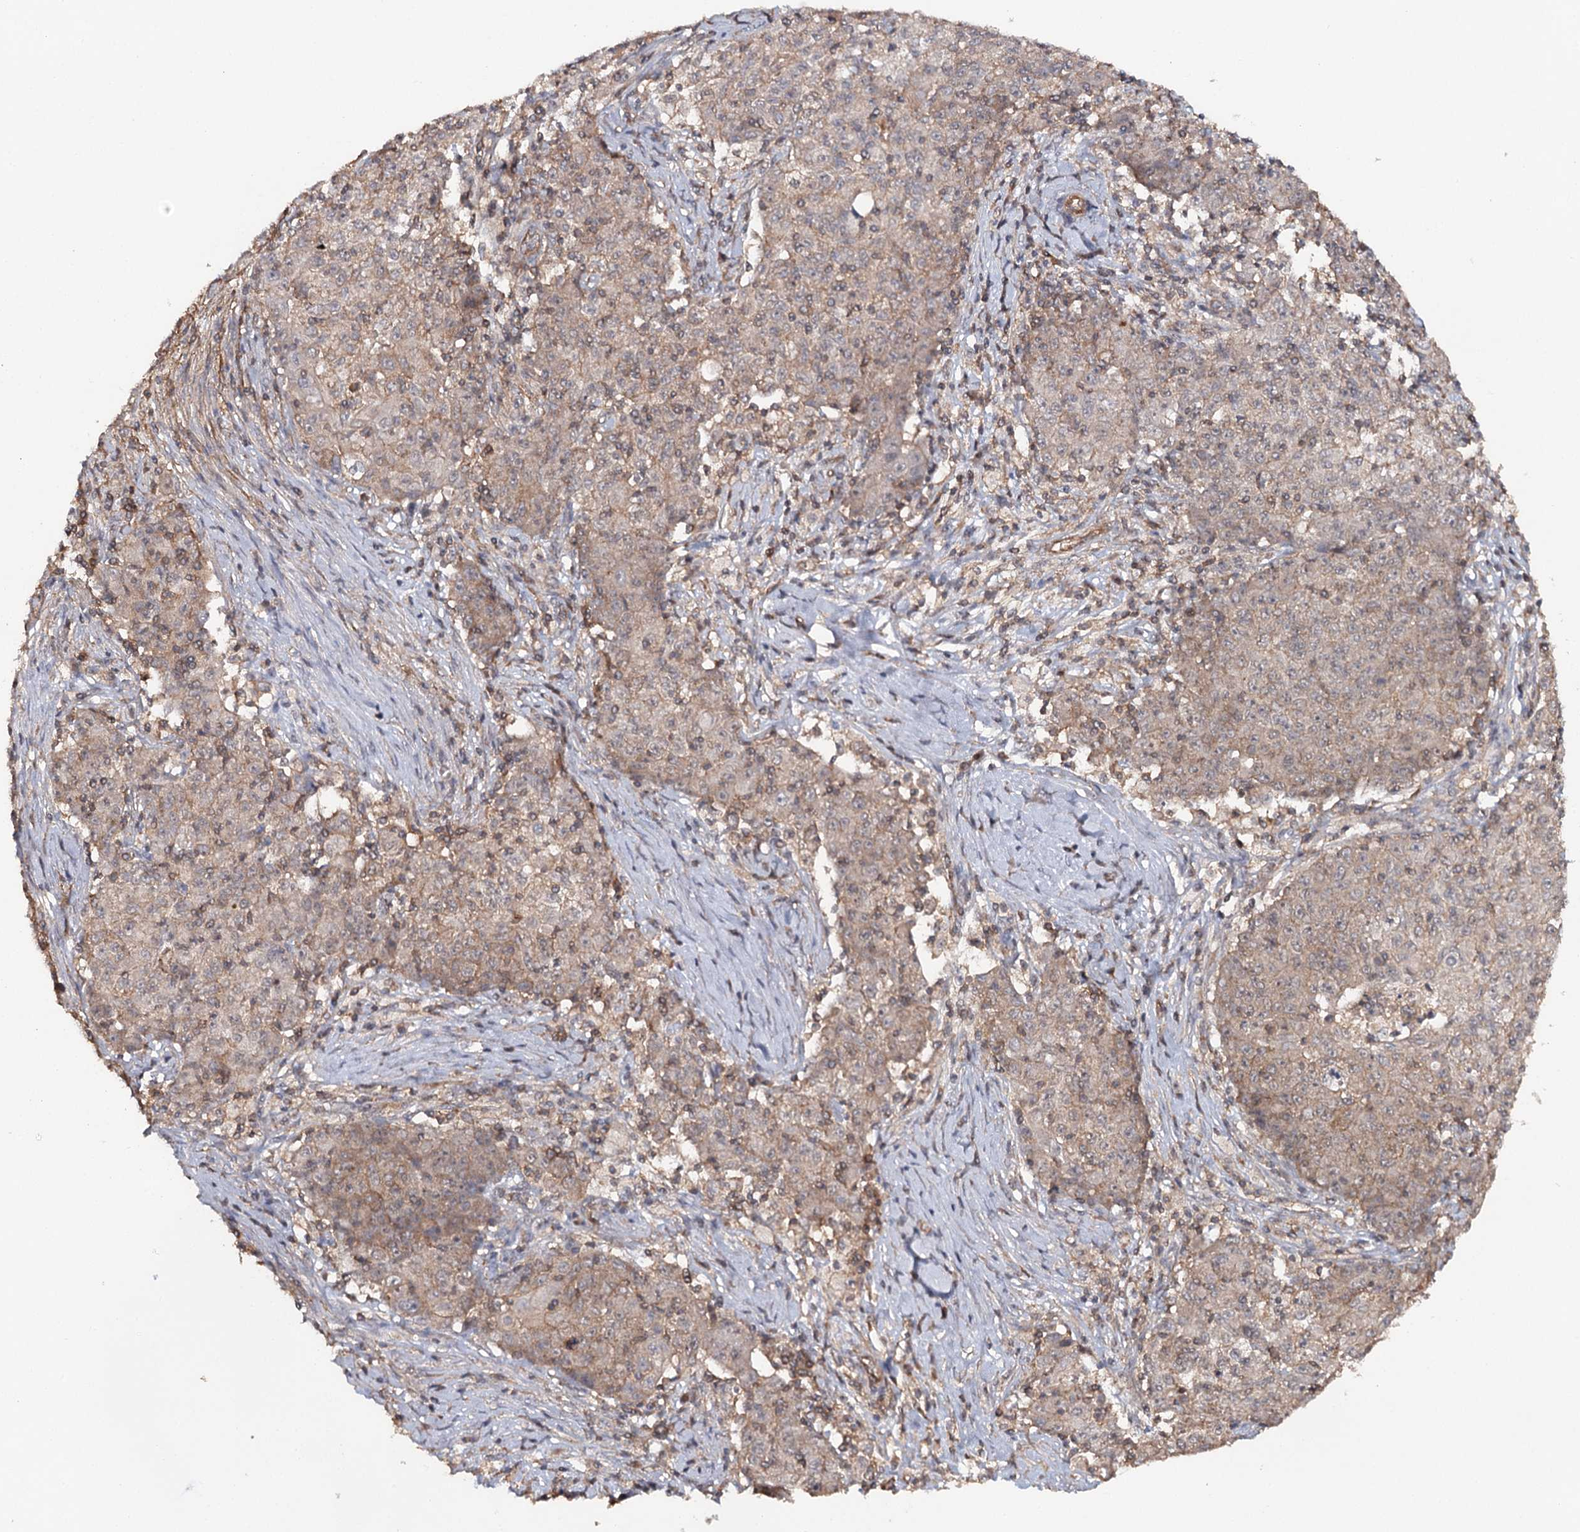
{"staining": {"intensity": "weak", "quantity": "25%-75%", "location": "cytoplasmic/membranous"}, "tissue": "ovarian cancer", "cell_type": "Tumor cells", "image_type": "cancer", "snomed": [{"axis": "morphology", "description": "Carcinoma, endometroid"}, {"axis": "topography", "description": "Ovary"}], "caption": "DAB (3,3'-diaminobenzidine) immunohistochemical staining of human ovarian cancer (endometroid carcinoma) exhibits weak cytoplasmic/membranous protein staining in about 25%-75% of tumor cells. (Stains: DAB (3,3'-diaminobenzidine) in brown, nuclei in blue, Microscopy: brightfield microscopy at high magnification).", "gene": "BCR", "patient": {"sex": "female", "age": 42}}